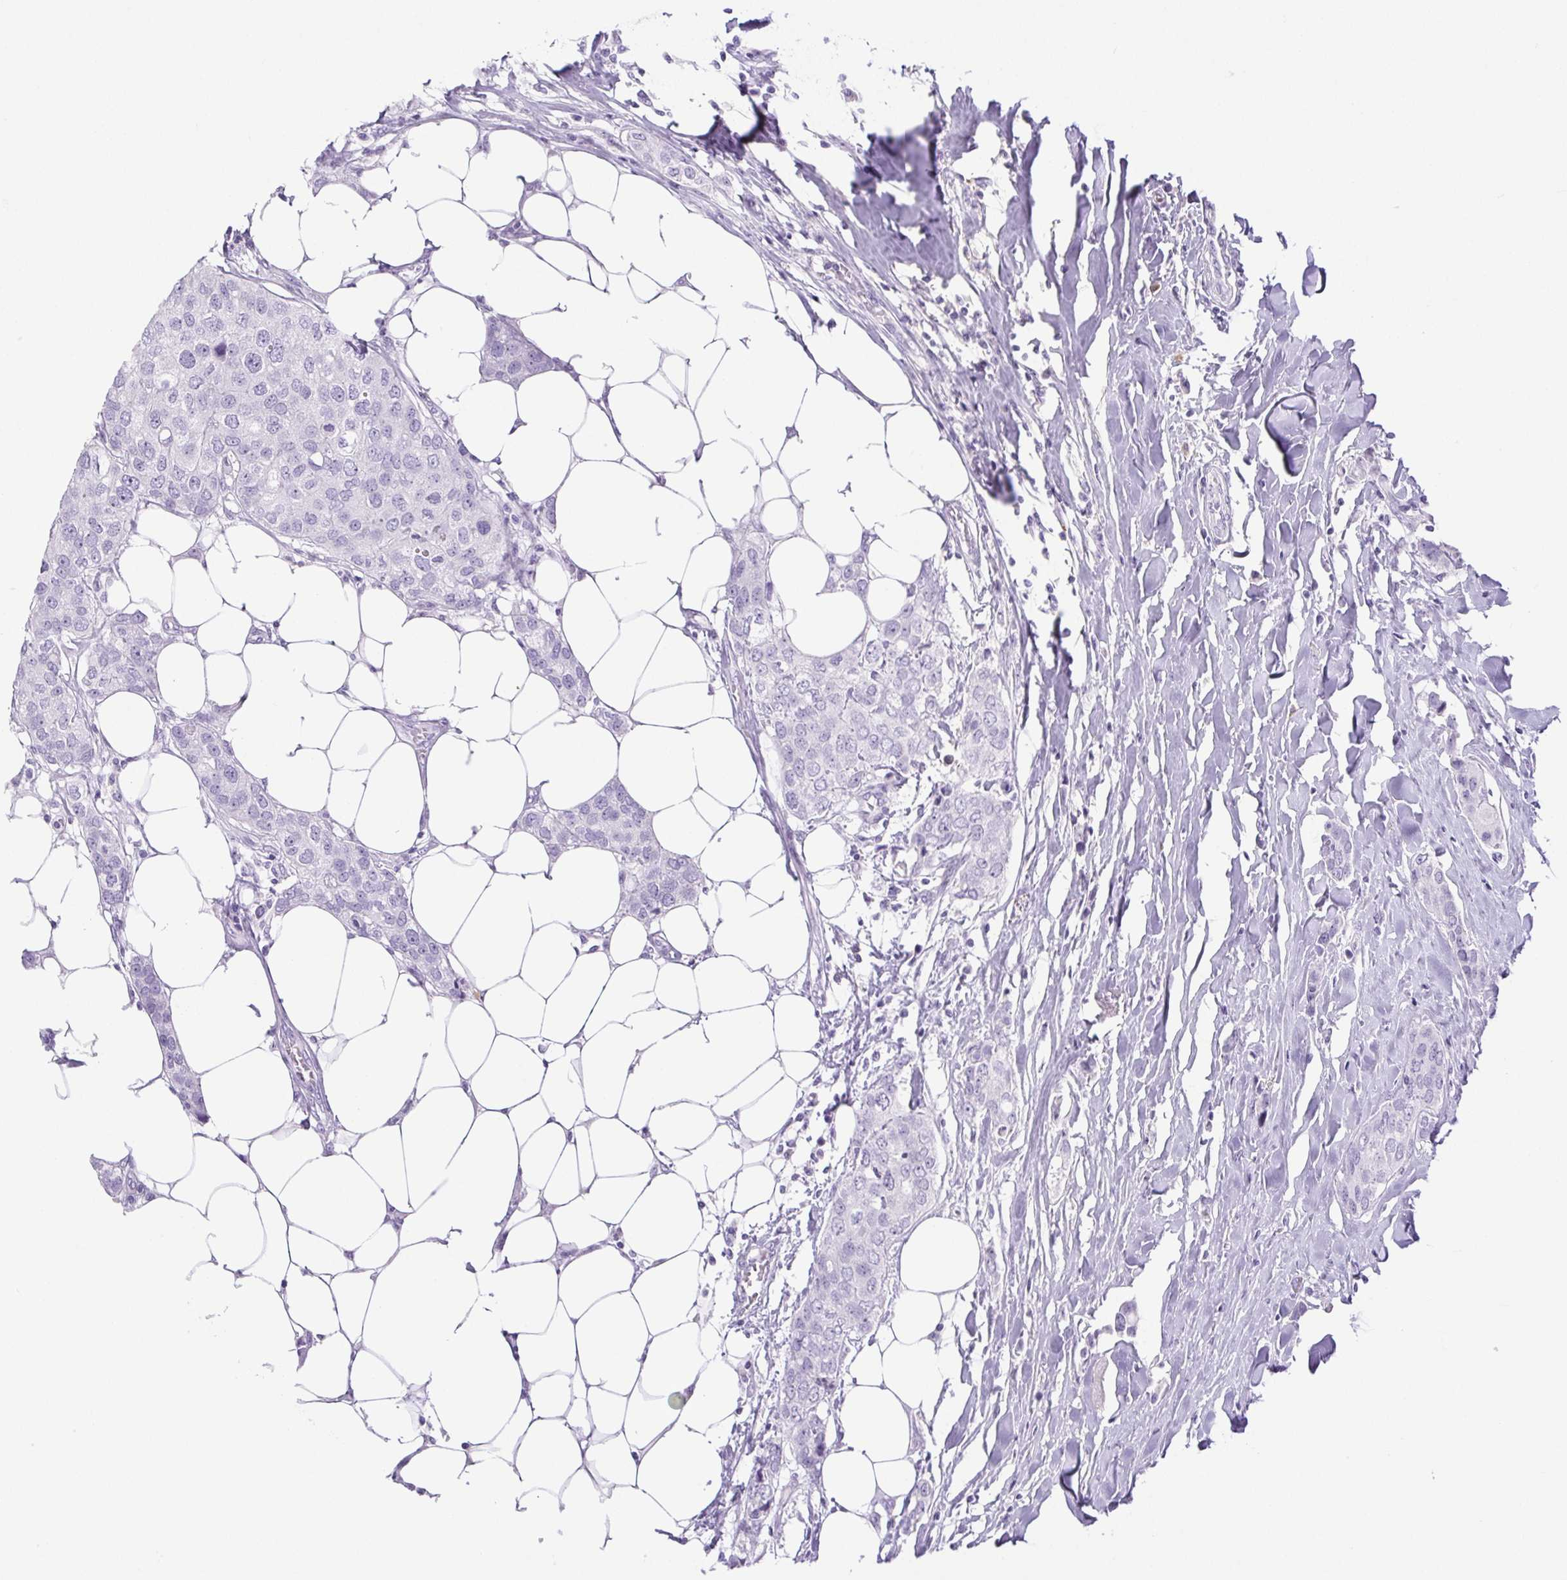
{"staining": {"intensity": "negative", "quantity": "none", "location": "none"}, "tissue": "breast cancer", "cell_type": "Tumor cells", "image_type": "cancer", "snomed": [{"axis": "morphology", "description": "Duct carcinoma"}, {"axis": "topography", "description": "Breast"}], "caption": "There is no significant expression in tumor cells of breast invasive ductal carcinoma. Brightfield microscopy of immunohistochemistry stained with DAB (3,3'-diaminobenzidine) (brown) and hematoxylin (blue), captured at high magnification.", "gene": "PAPPA2", "patient": {"sex": "female", "age": 80}}